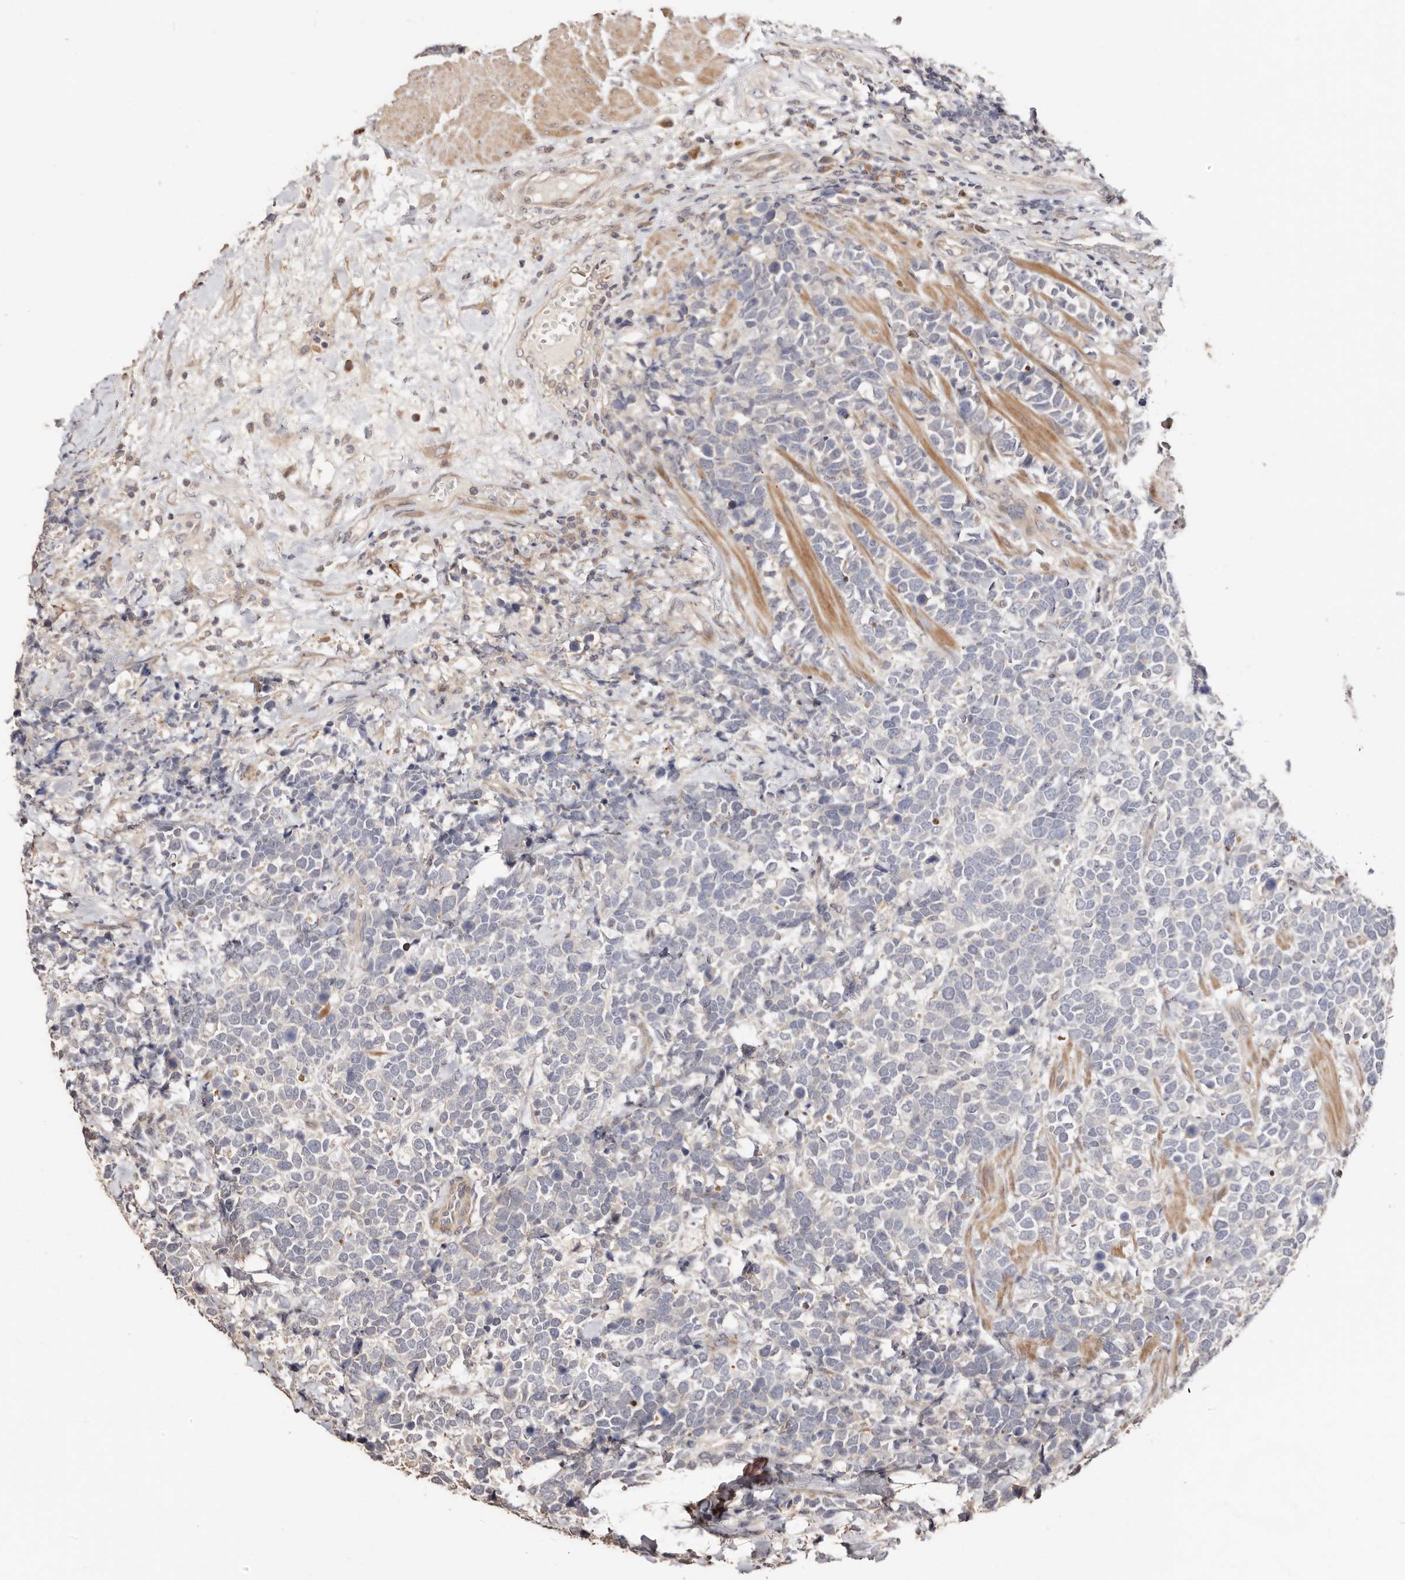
{"staining": {"intensity": "negative", "quantity": "none", "location": "none"}, "tissue": "urothelial cancer", "cell_type": "Tumor cells", "image_type": "cancer", "snomed": [{"axis": "morphology", "description": "Urothelial carcinoma, High grade"}, {"axis": "topography", "description": "Urinary bladder"}], "caption": "Protein analysis of urothelial cancer displays no significant staining in tumor cells. (Brightfield microscopy of DAB (3,3'-diaminobenzidine) immunohistochemistry (IHC) at high magnification).", "gene": "APOL6", "patient": {"sex": "female", "age": 82}}